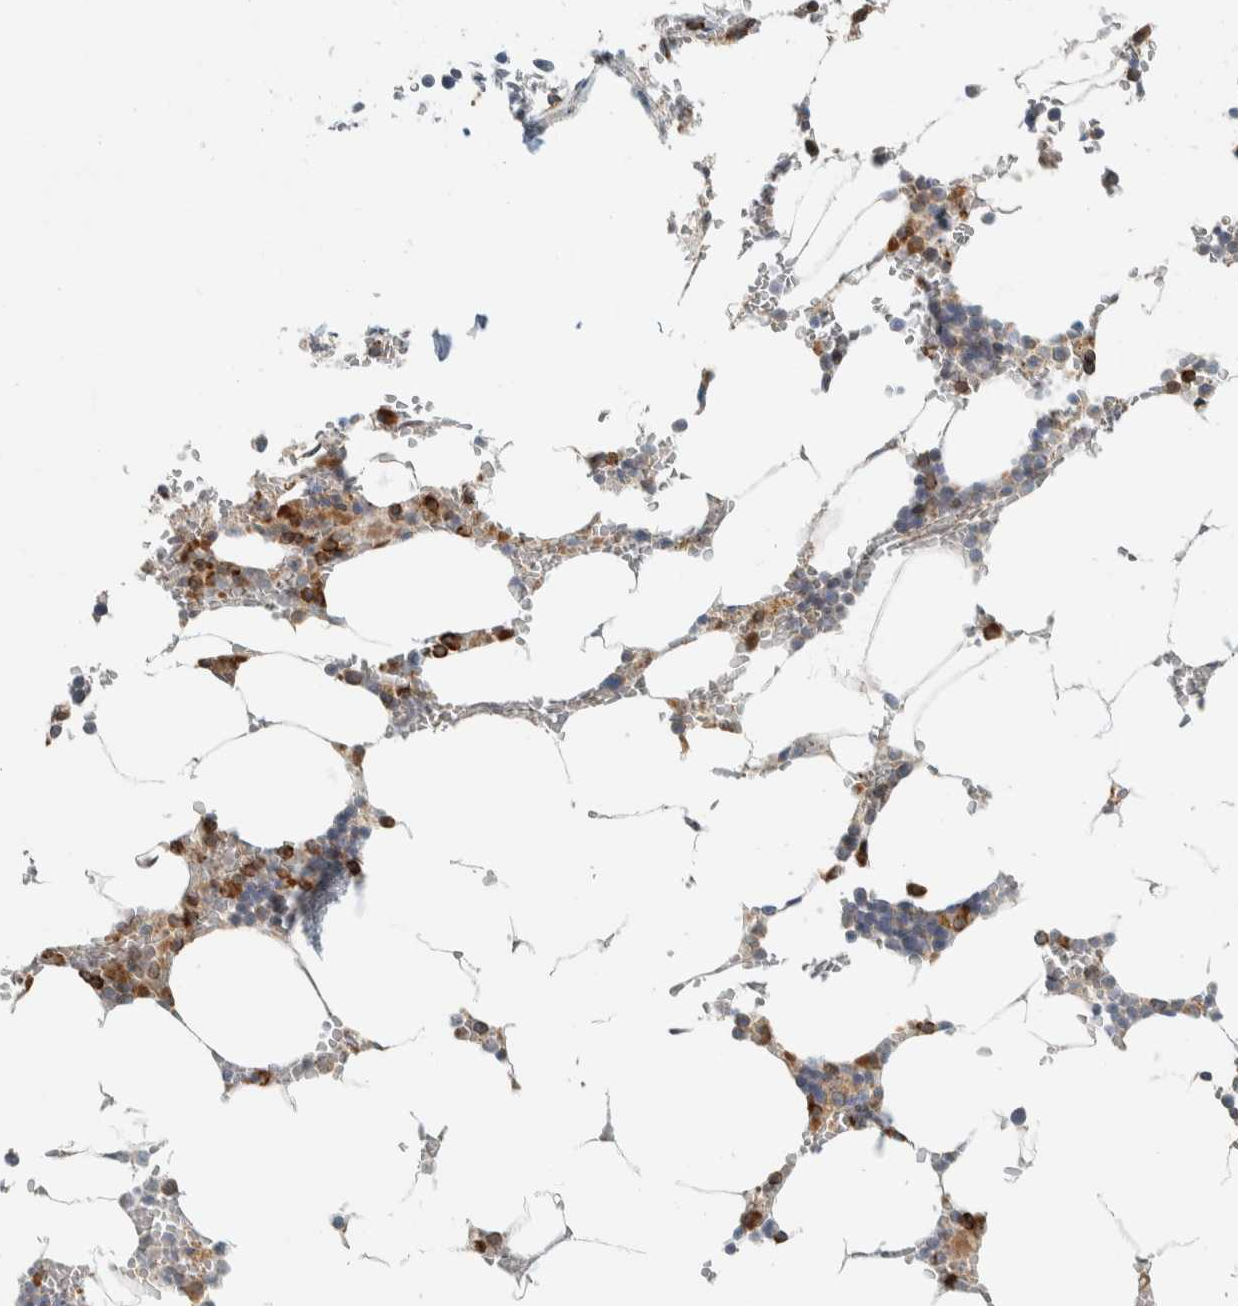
{"staining": {"intensity": "strong", "quantity": "<25%", "location": "cytoplasmic/membranous"}, "tissue": "bone marrow", "cell_type": "Hematopoietic cells", "image_type": "normal", "snomed": [{"axis": "morphology", "description": "Normal tissue, NOS"}, {"axis": "topography", "description": "Bone marrow"}], "caption": "A brown stain shows strong cytoplasmic/membranous staining of a protein in hematopoietic cells of benign bone marrow.", "gene": "CCDC57", "patient": {"sex": "male", "age": 70}}